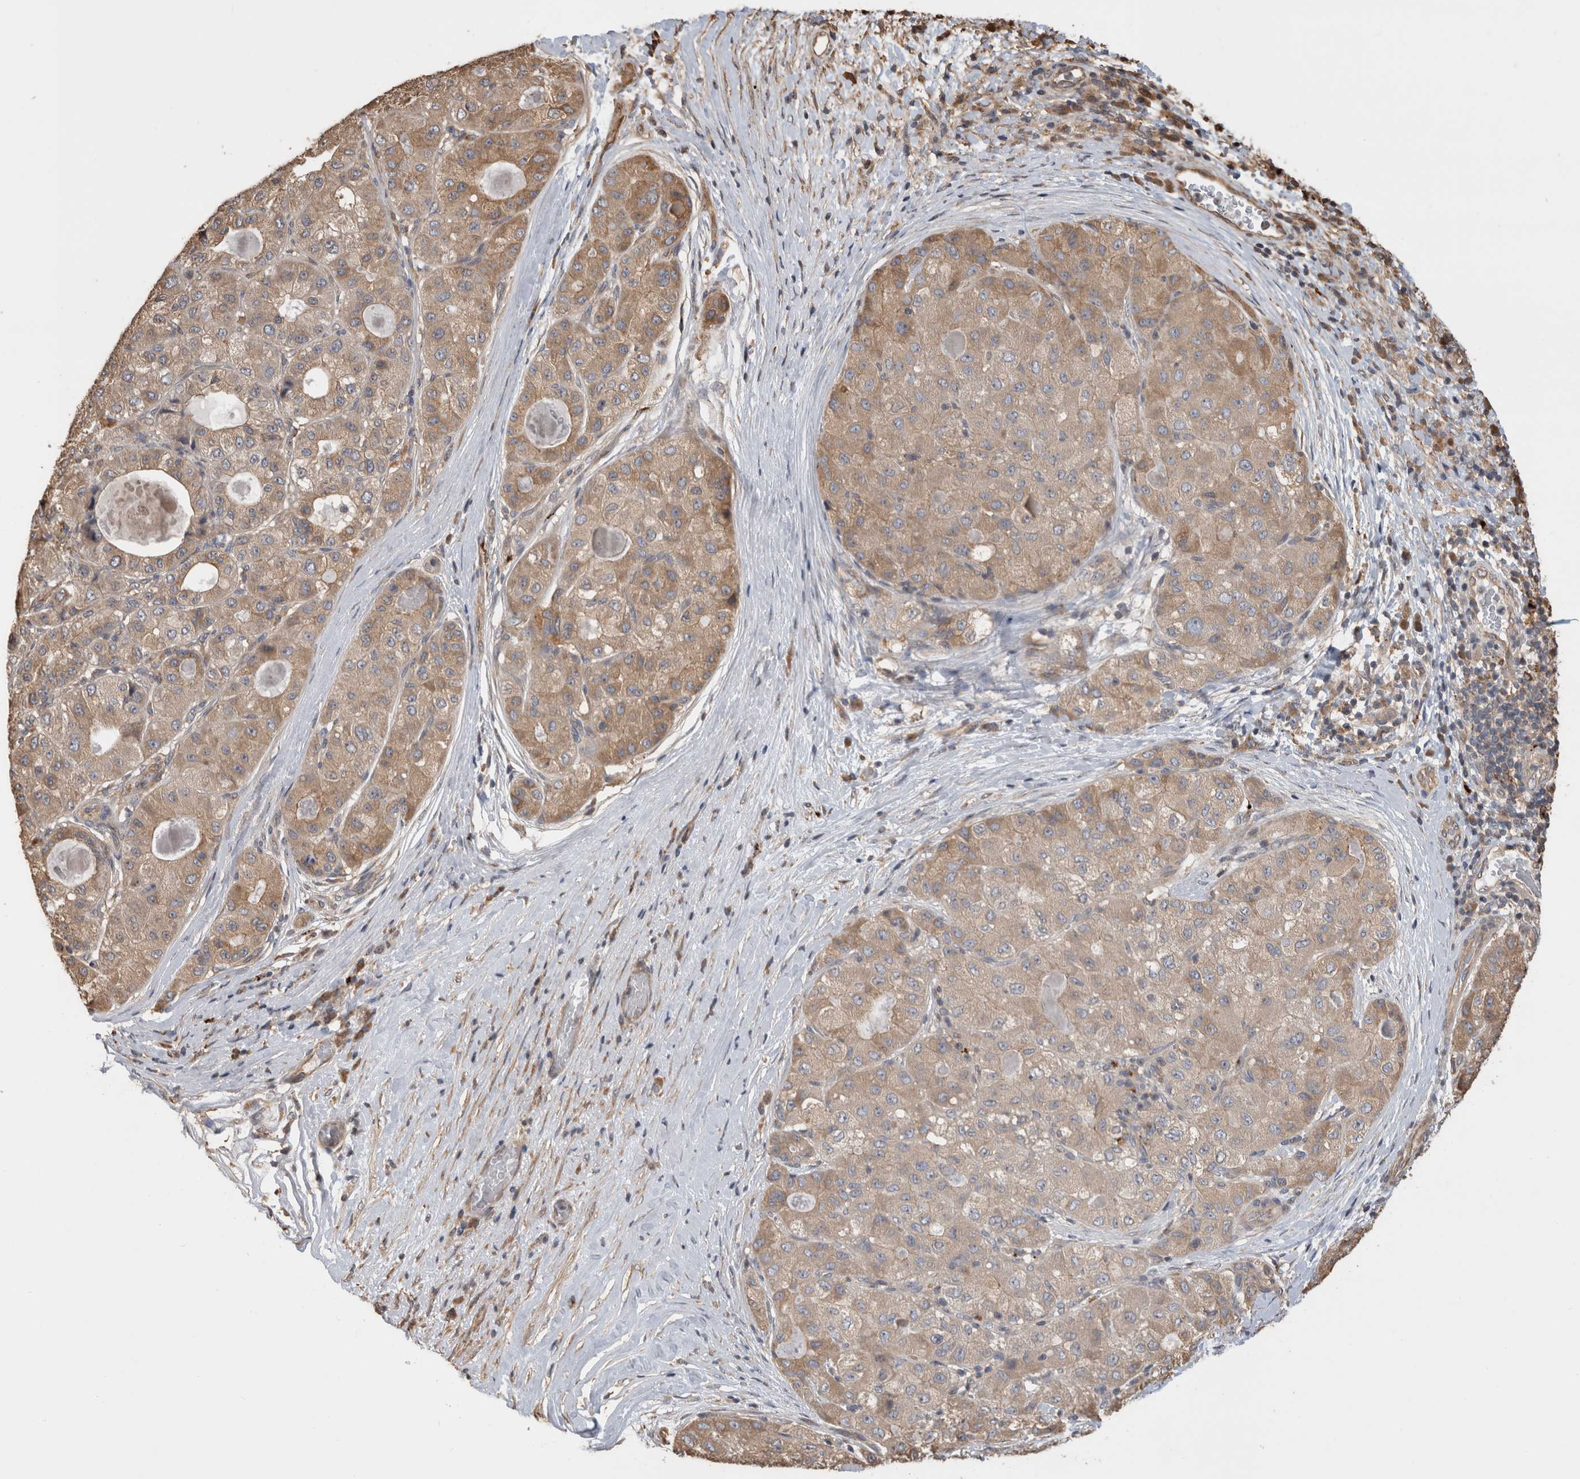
{"staining": {"intensity": "weak", "quantity": ">75%", "location": "cytoplasmic/membranous"}, "tissue": "liver cancer", "cell_type": "Tumor cells", "image_type": "cancer", "snomed": [{"axis": "morphology", "description": "Carcinoma, Hepatocellular, NOS"}, {"axis": "topography", "description": "Liver"}], "caption": "The photomicrograph reveals staining of hepatocellular carcinoma (liver), revealing weak cytoplasmic/membranous protein positivity (brown color) within tumor cells.", "gene": "CLIP1", "patient": {"sex": "male", "age": 80}}